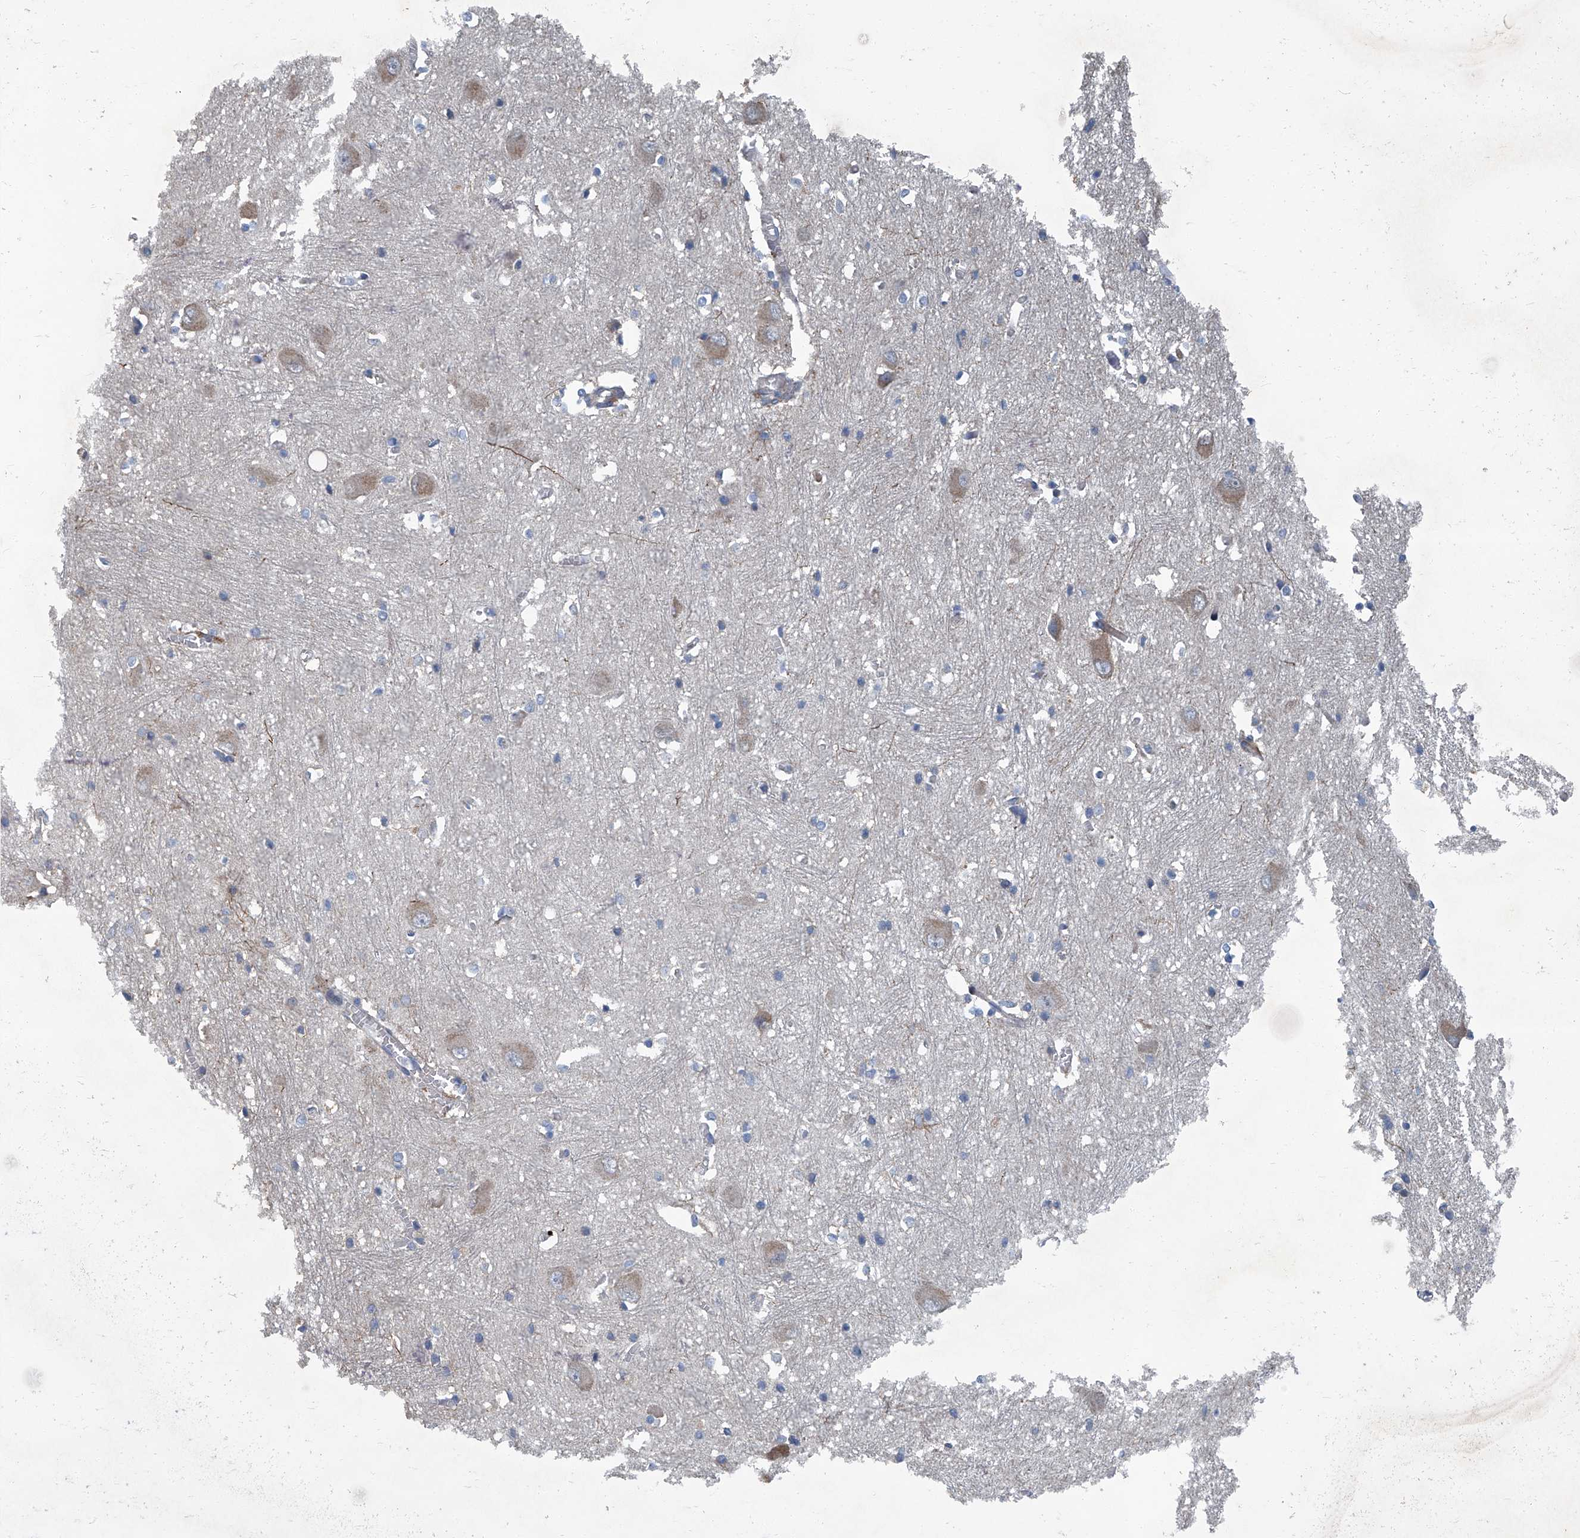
{"staining": {"intensity": "moderate", "quantity": "<25%", "location": "cytoplasmic/membranous"}, "tissue": "caudate", "cell_type": "Glial cells", "image_type": "normal", "snomed": [{"axis": "morphology", "description": "Normal tissue, NOS"}, {"axis": "topography", "description": "Lateral ventricle wall"}], "caption": "Glial cells reveal low levels of moderate cytoplasmic/membranous positivity in approximately <25% of cells in benign human caudate.", "gene": "FAM167A", "patient": {"sex": "male", "age": 37}}